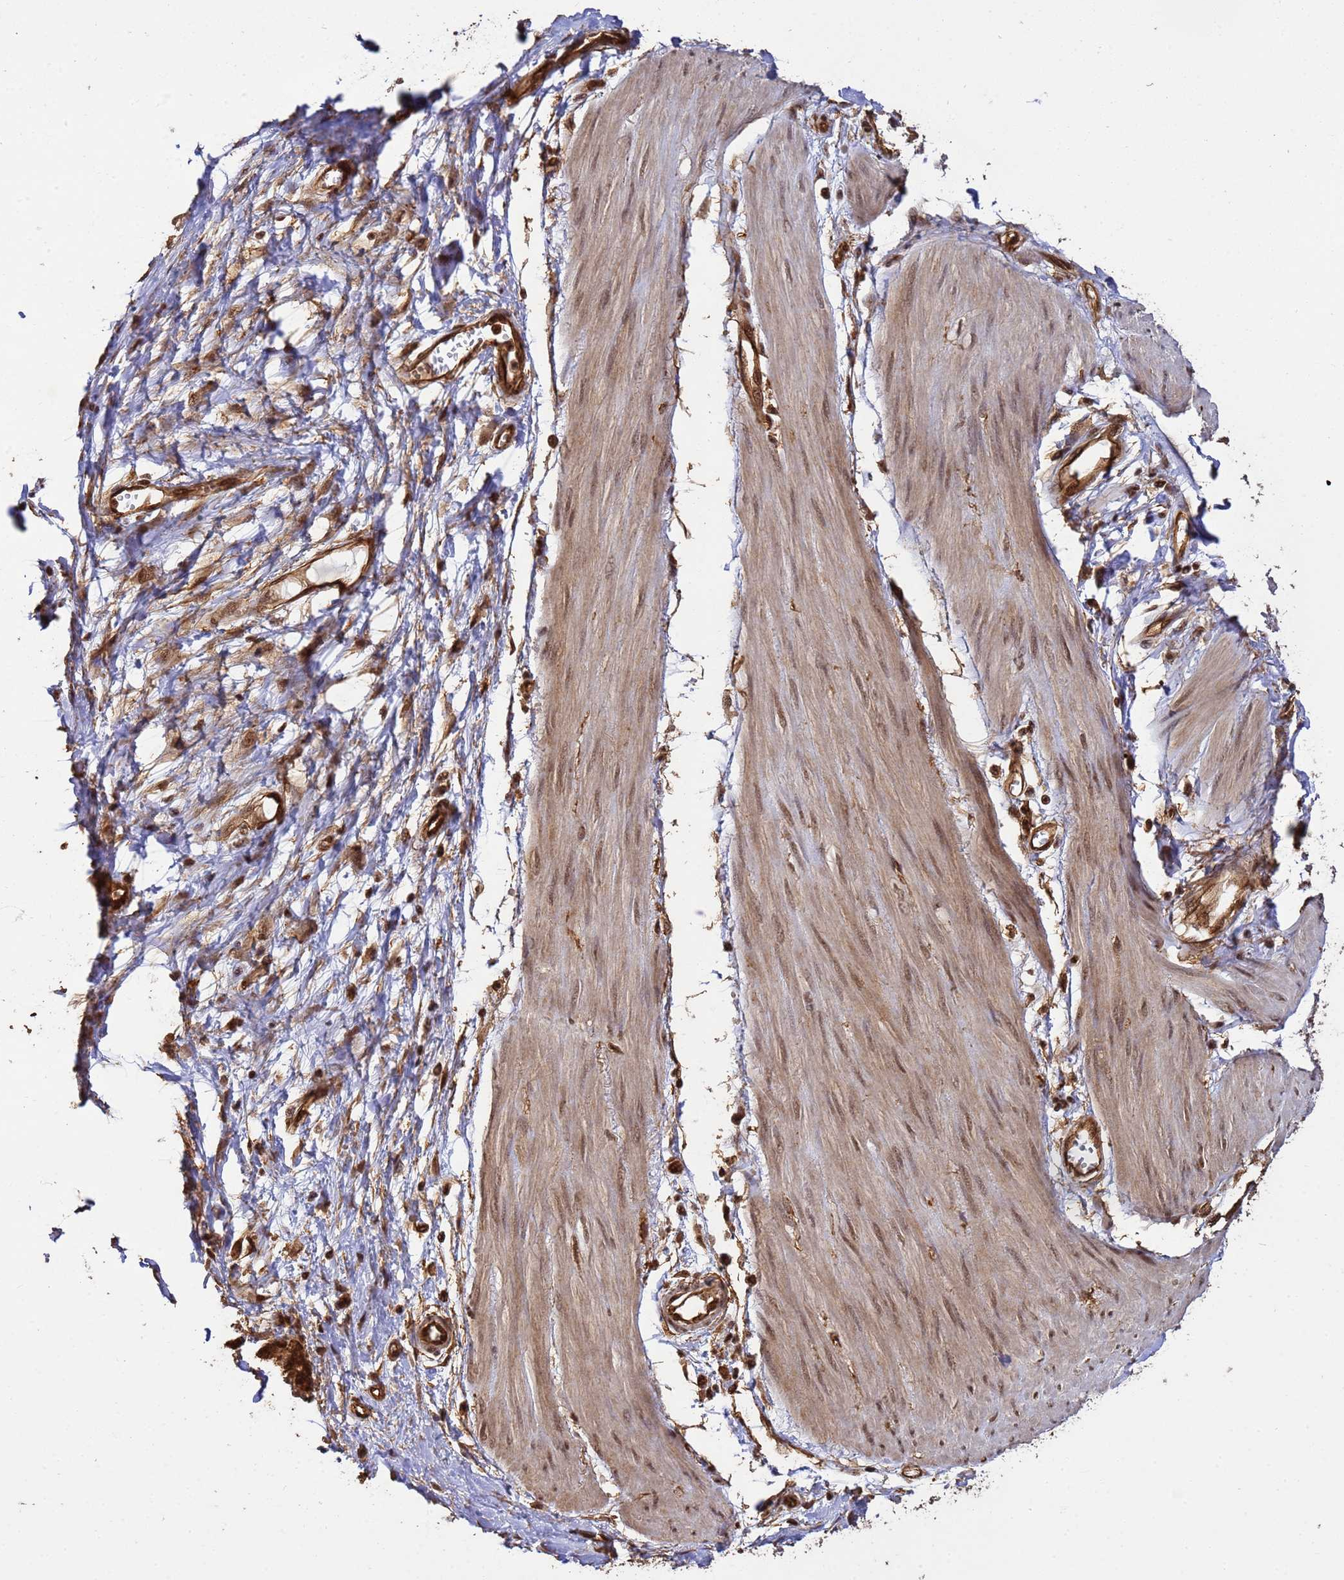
{"staining": {"intensity": "strong", "quantity": ">75%", "location": "cytoplasmic/membranous,nuclear"}, "tissue": "stomach cancer", "cell_type": "Tumor cells", "image_type": "cancer", "snomed": [{"axis": "morphology", "description": "Adenocarcinoma, NOS"}, {"axis": "topography", "description": "Stomach"}], "caption": "Adenocarcinoma (stomach) was stained to show a protein in brown. There is high levels of strong cytoplasmic/membranous and nuclear expression in approximately >75% of tumor cells. Nuclei are stained in blue.", "gene": "SYF2", "patient": {"sex": "female", "age": 76}}